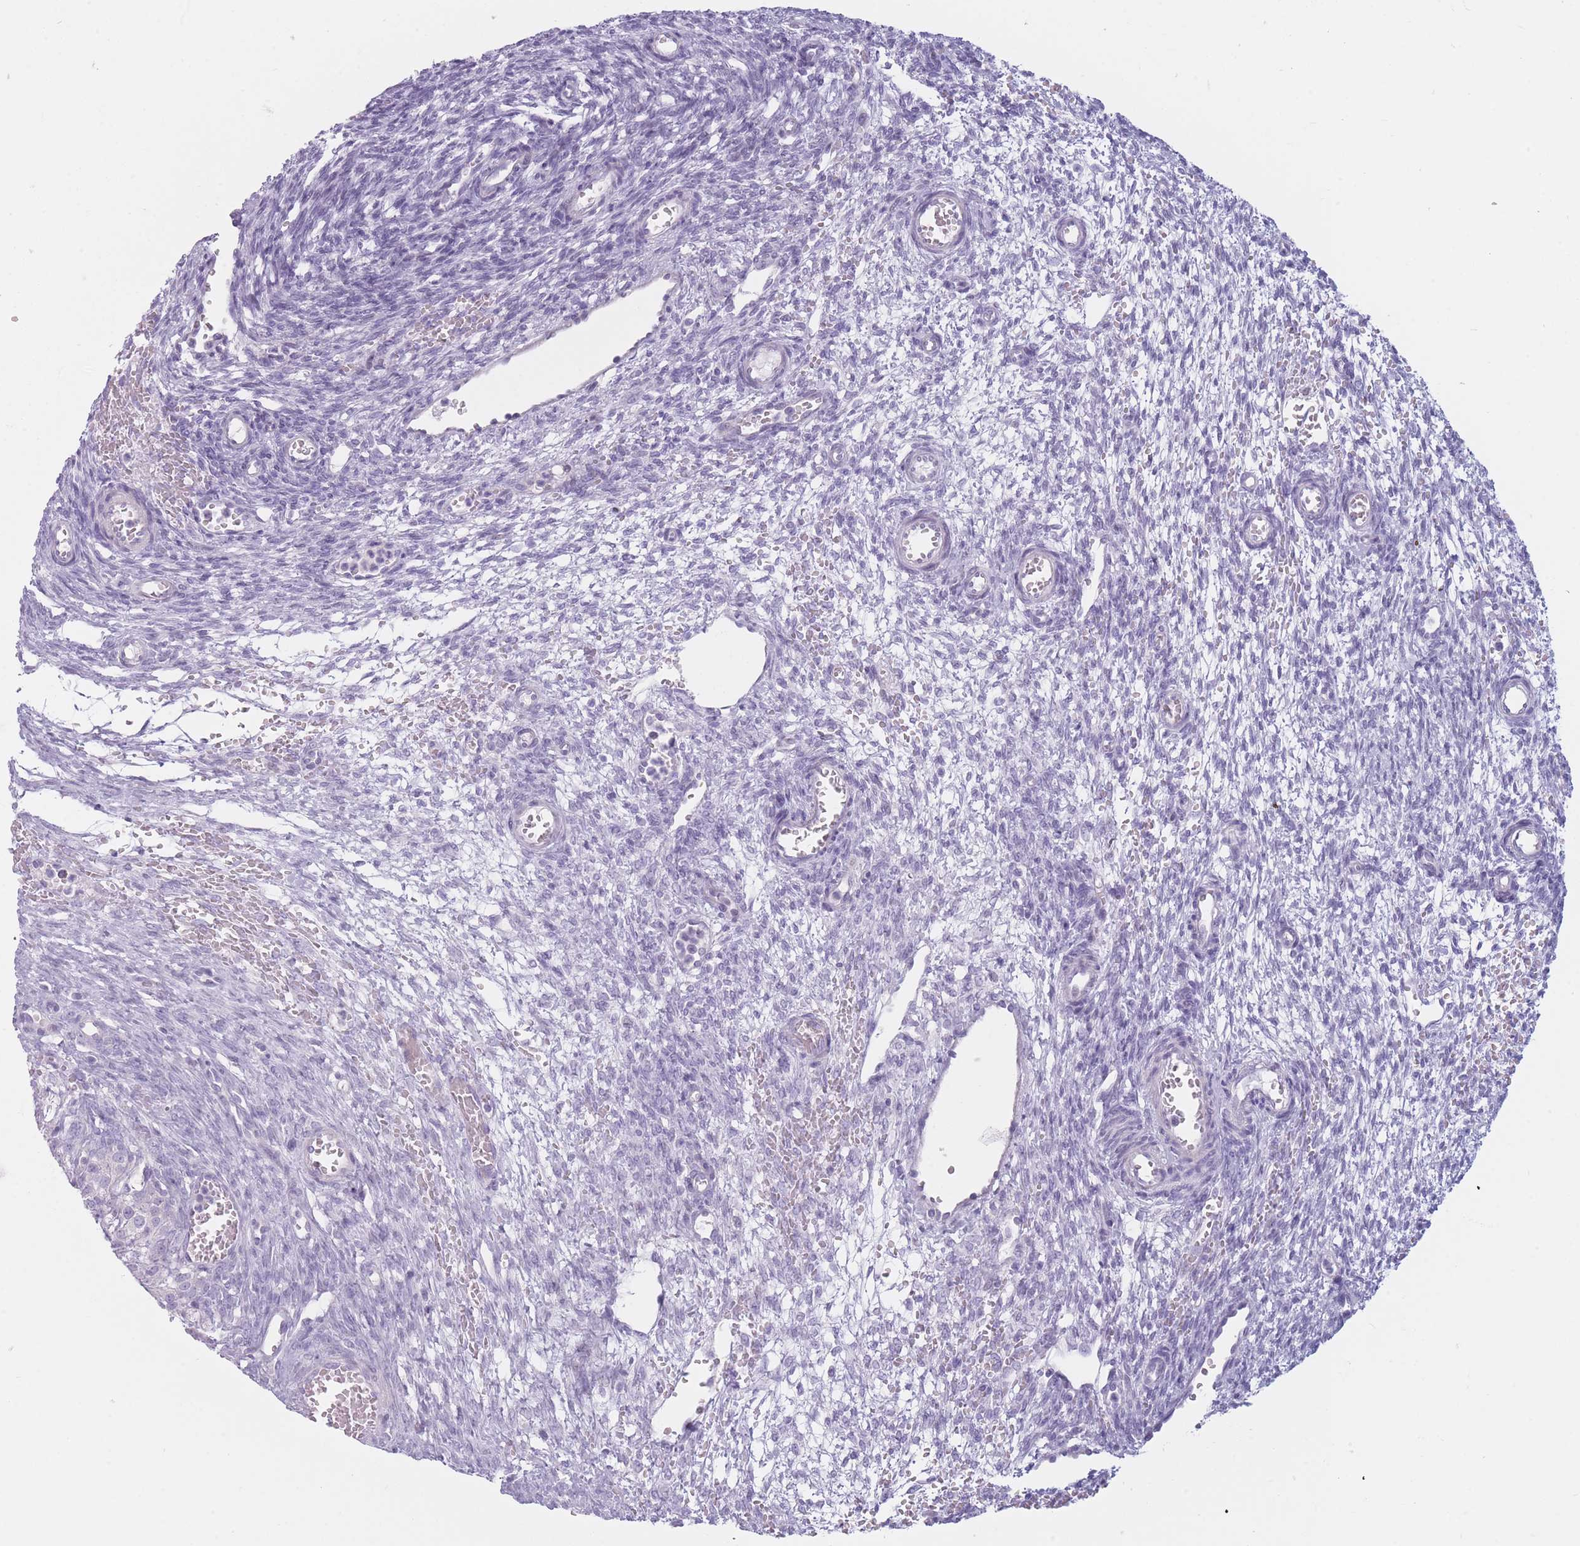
{"staining": {"intensity": "negative", "quantity": "none", "location": "none"}, "tissue": "ovary", "cell_type": "Follicle cells", "image_type": "normal", "snomed": [{"axis": "morphology", "description": "Normal tissue, NOS"}, {"axis": "topography", "description": "Ovary"}], "caption": "A high-resolution micrograph shows immunohistochemistry staining of unremarkable ovary, which displays no significant positivity in follicle cells.", "gene": "PLEKHG2", "patient": {"sex": "female", "age": 39}}